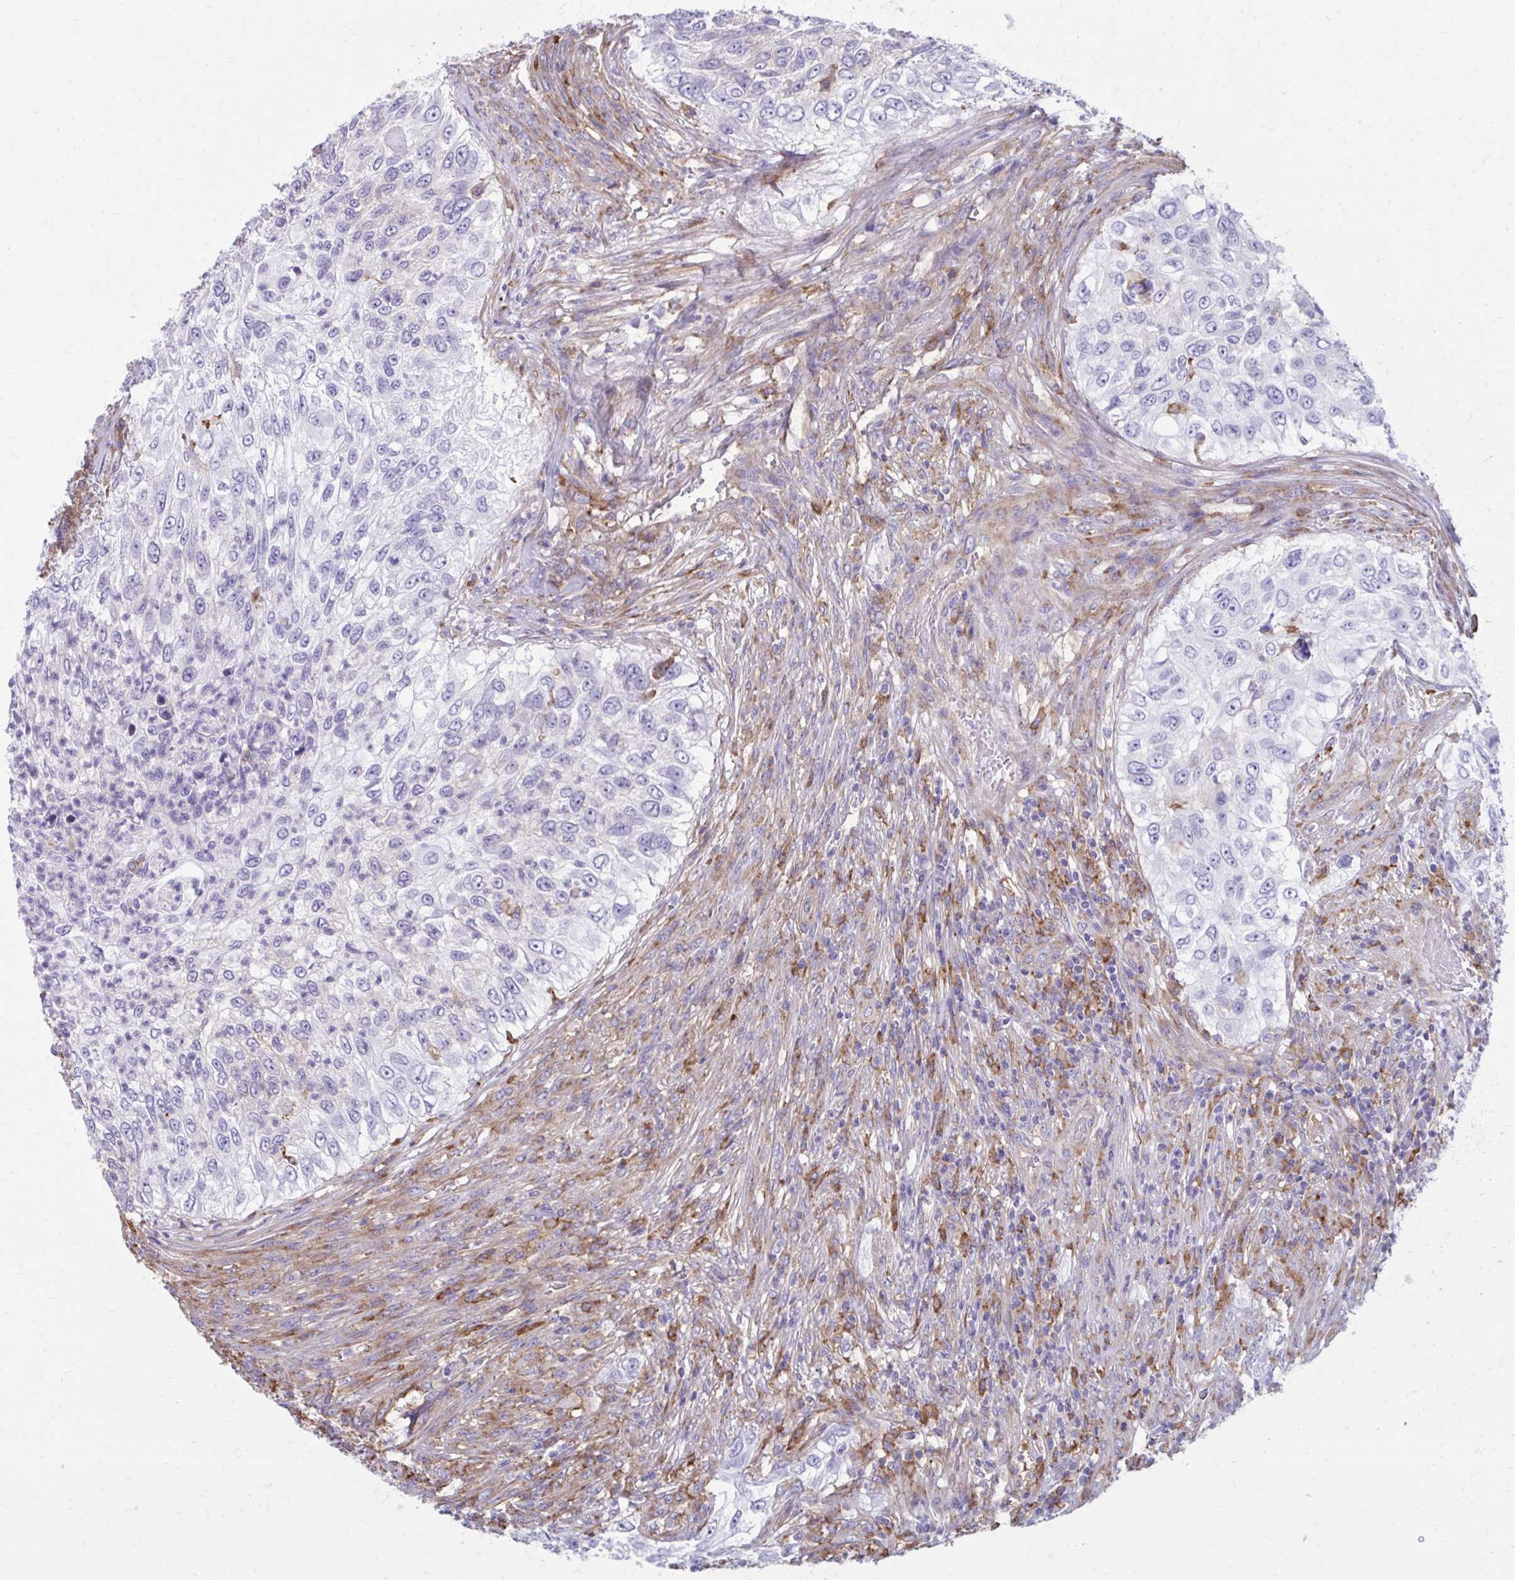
{"staining": {"intensity": "negative", "quantity": "none", "location": "none"}, "tissue": "urothelial cancer", "cell_type": "Tumor cells", "image_type": "cancer", "snomed": [{"axis": "morphology", "description": "Urothelial carcinoma, High grade"}, {"axis": "topography", "description": "Urinary bladder"}], "caption": "The IHC image has no significant staining in tumor cells of high-grade urothelial carcinoma tissue.", "gene": "CLTA", "patient": {"sex": "female", "age": 60}}